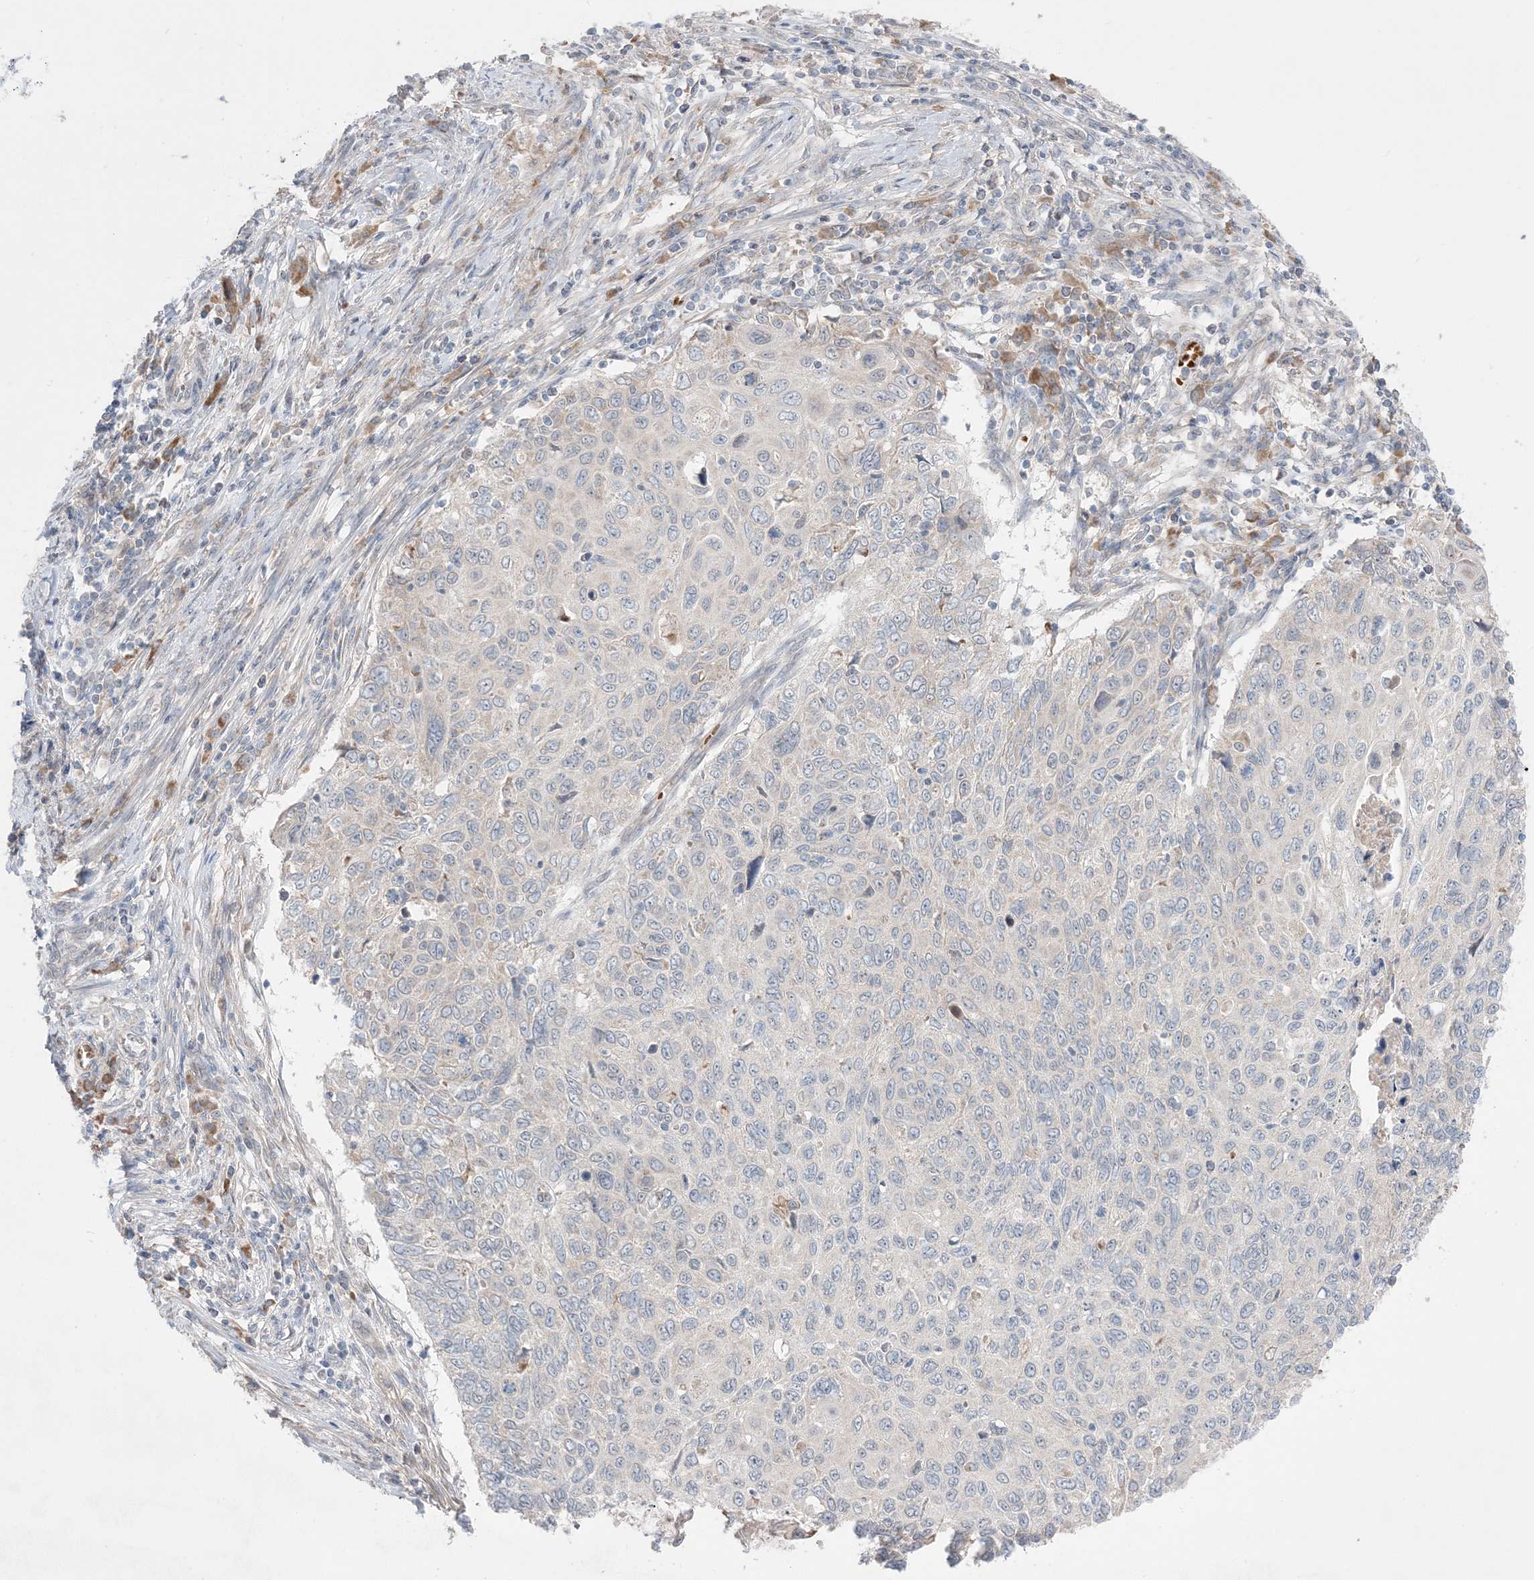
{"staining": {"intensity": "negative", "quantity": "none", "location": "none"}, "tissue": "cervical cancer", "cell_type": "Tumor cells", "image_type": "cancer", "snomed": [{"axis": "morphology", "description": "Squamous cell carcinoma, NOS"}, {"axis": "topography", "description": "Cervix"}], "caption": "Immunohistochemical staining of cervical cancer demonstrates no significant staining in tumor cells.", "gene": "MMGT1", "patient": {"sex": "female", "age": 70}}